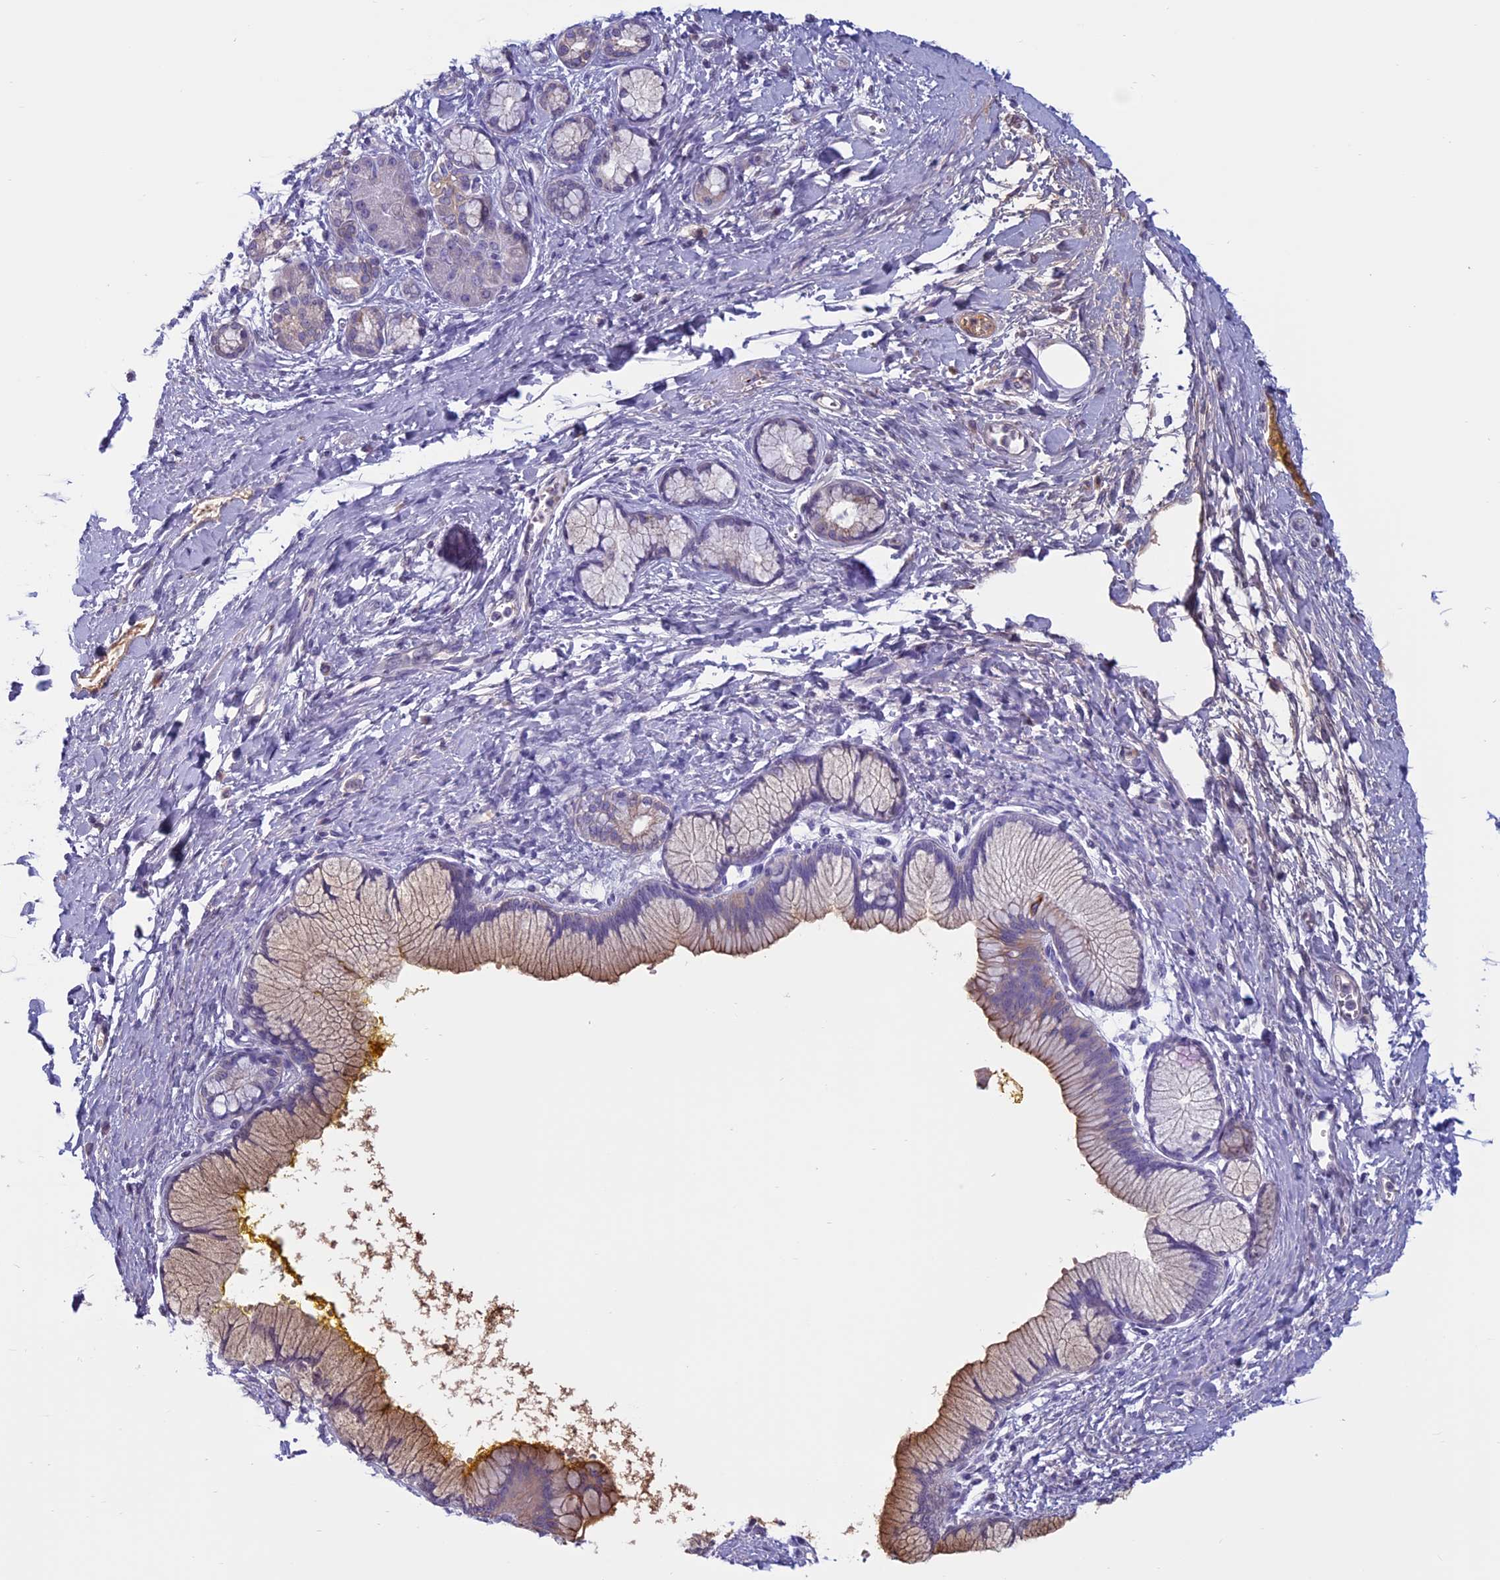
{"staining": {"intensity": "negative", "quantity": "none", "location": "none"}, "tissue": "pancreatic cancer", "cell_type": "Tumor cells", "image_type": "cancer", "snomed": [{"axis": "morphology", "description": "Adenocarcinoma, NOS"}, {"axis": "topography", "description": "Pancreas"}], "caption": "Immunohistochemistry image of neoplastic tissue: human pancreatic cancer (adenocarcinoma) stained with DAB reveals no significant protein expression in tumor cells. (DAB (3,3'-diaminobenzidine) immunohistochemistry (IHC), high magnification).", "gene": "ANGPTL2", "patient": {"sex": "male", "age": 58}}